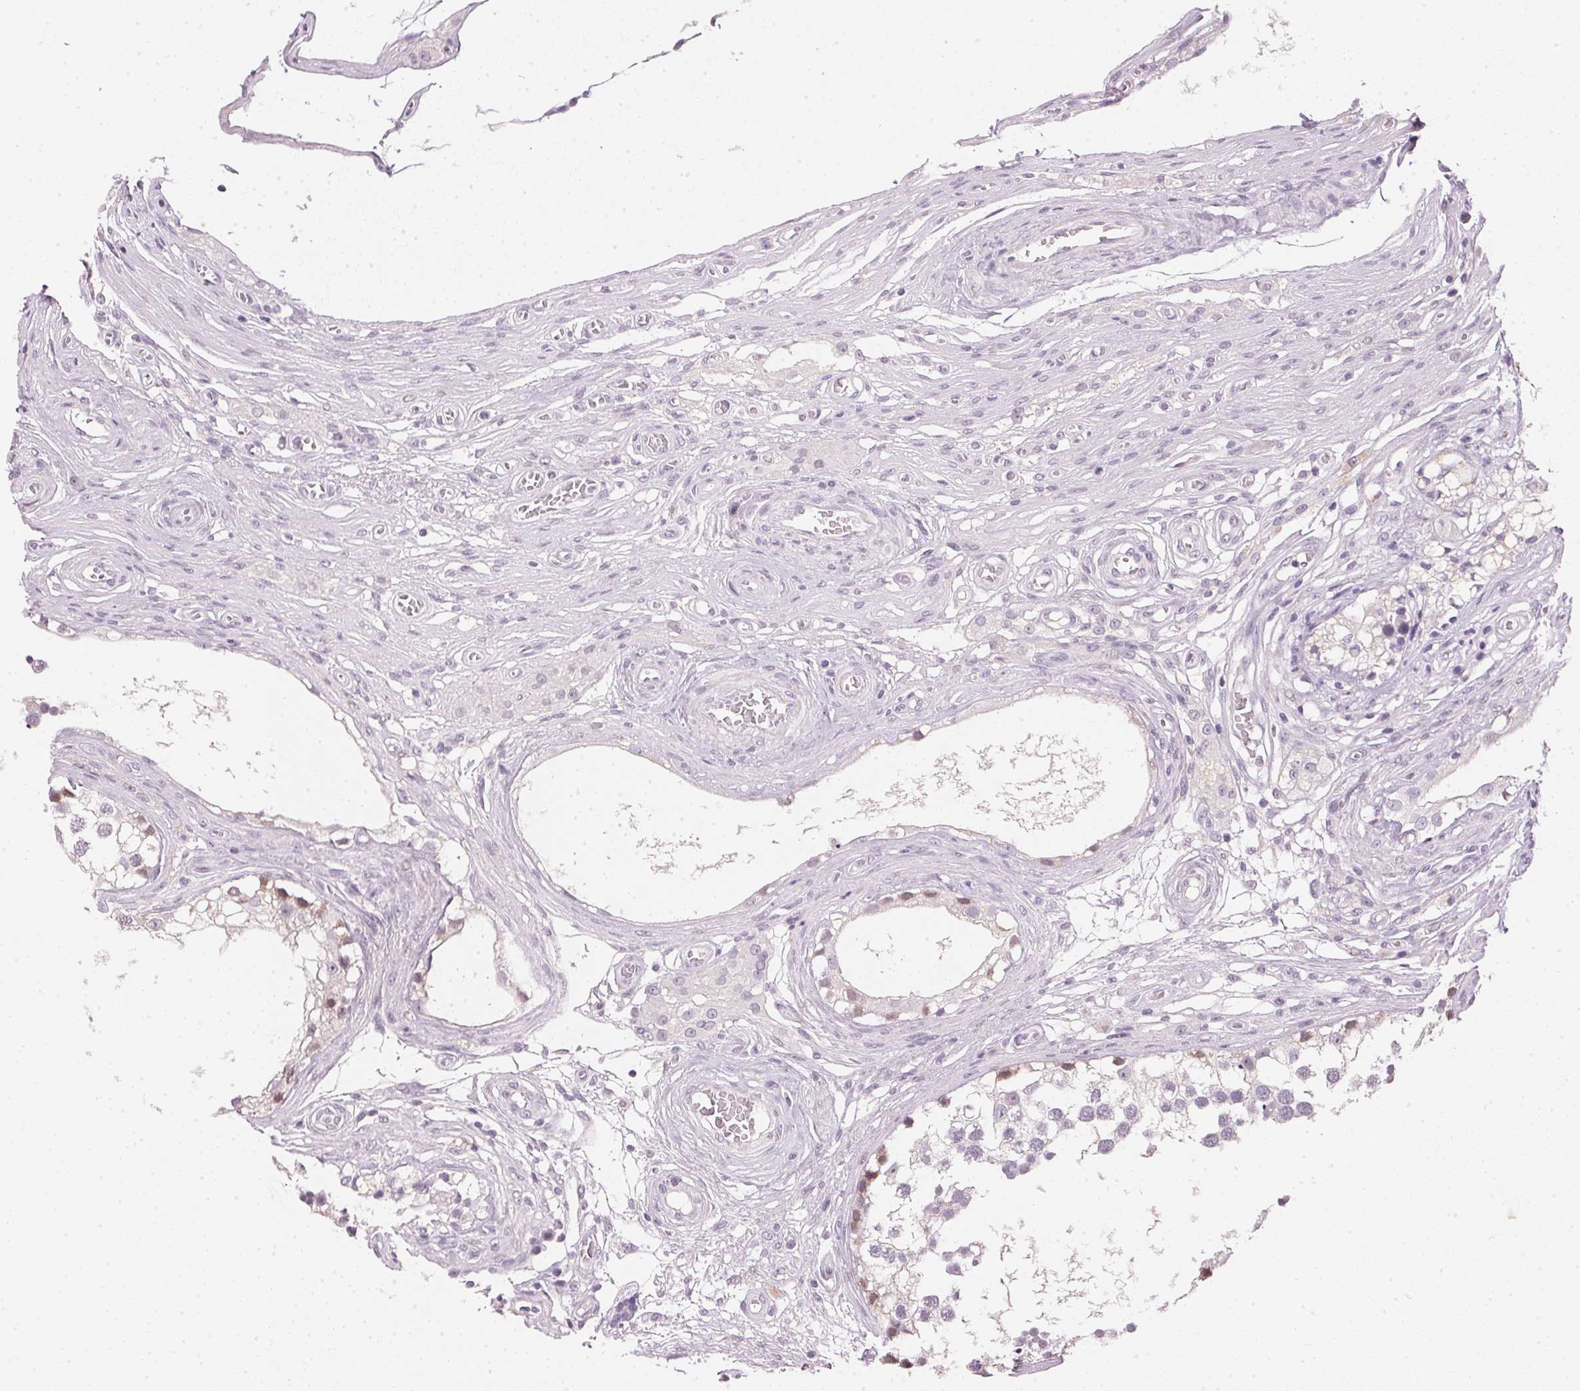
{"staining": {"intensity": "weak", "quantity": "<25%", "location": "cytoplasmic/membranous"}, "tissue": "testis", "cell_type": "Cells in seminiferous ducts", "image_type": "normal", "snomed": [{"axis": "morphology", "description": "Normal tissue, NOS"}, {"axis": "morphology", "description": "Seminoma, NOS"}, {"axis": "topography", "description": "Testis"}], "caption": "Immunohistochemical staining of benign testis exhibits no significant expression in cells in seminiferous ducts. Brightfield microscopy of immunohistochemistry (IHC) stained with DAB (brown) and hematoxylin (blue), captured at high magnification.", "gene": "IGFBP1", "patient": {"sex": "male", "age": 65}}